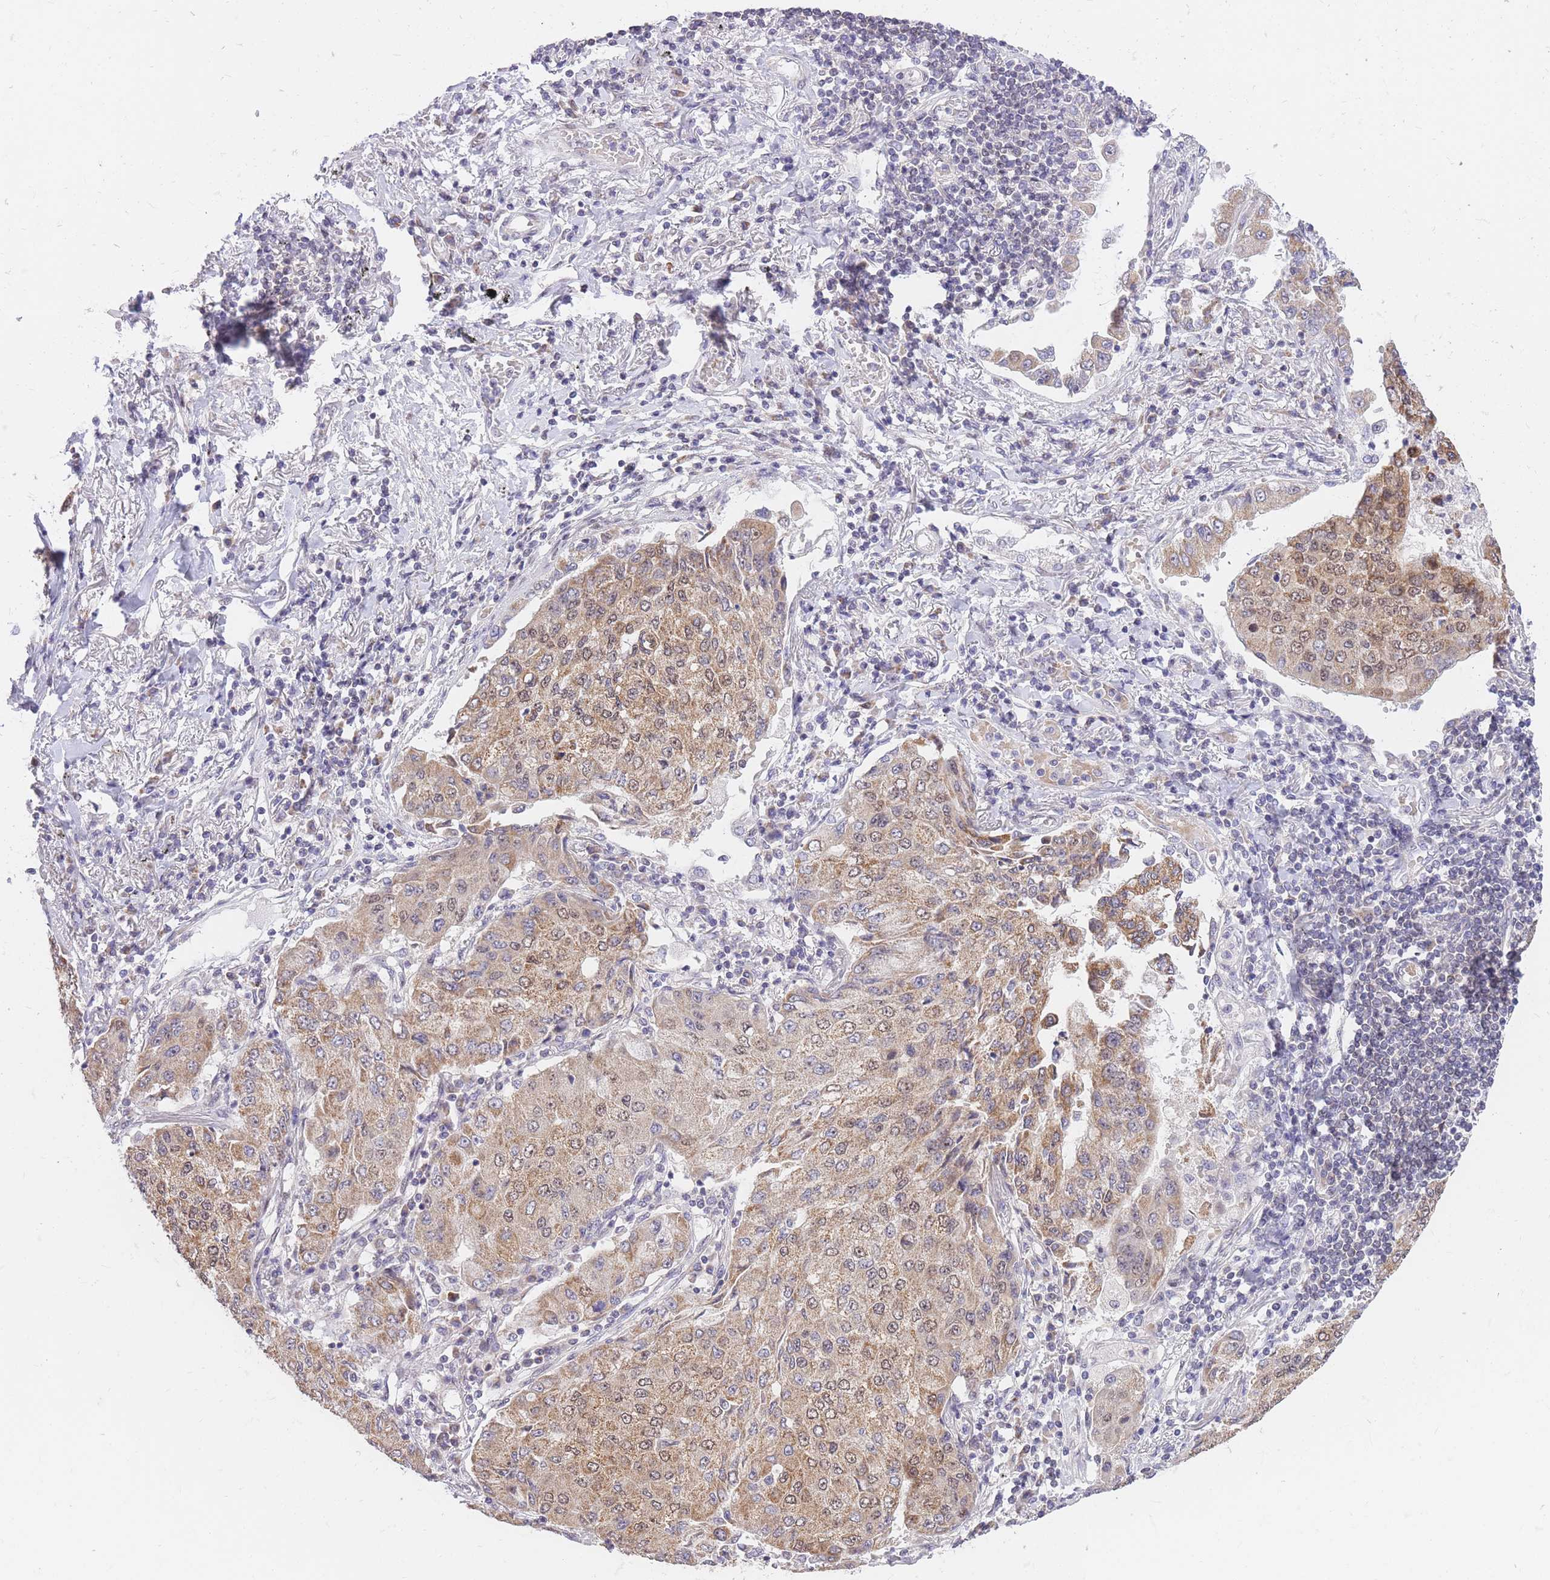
{"staining": {"intensity": "moderate", "quantity": ">75%", "location": "cytoplasmic/membranous"}, "tissue": "lung cancer", "cell_type": "Tumor cells", "image_type": "cancer", "snomed": [{"axis": "morphology", "description": "Squamous cell carcinoma, NOS"}, {"axis": "topography", "description": "Lung"}], "caption": "Human squamous cell carcinoma (lung) stained with a brown dye exhibits moderate cytoplasmic/membranous positive positivity in approximately >75% of tumor cells.", "gene": "MINDY2", "patient": {"sex": "male", "age": 74}}